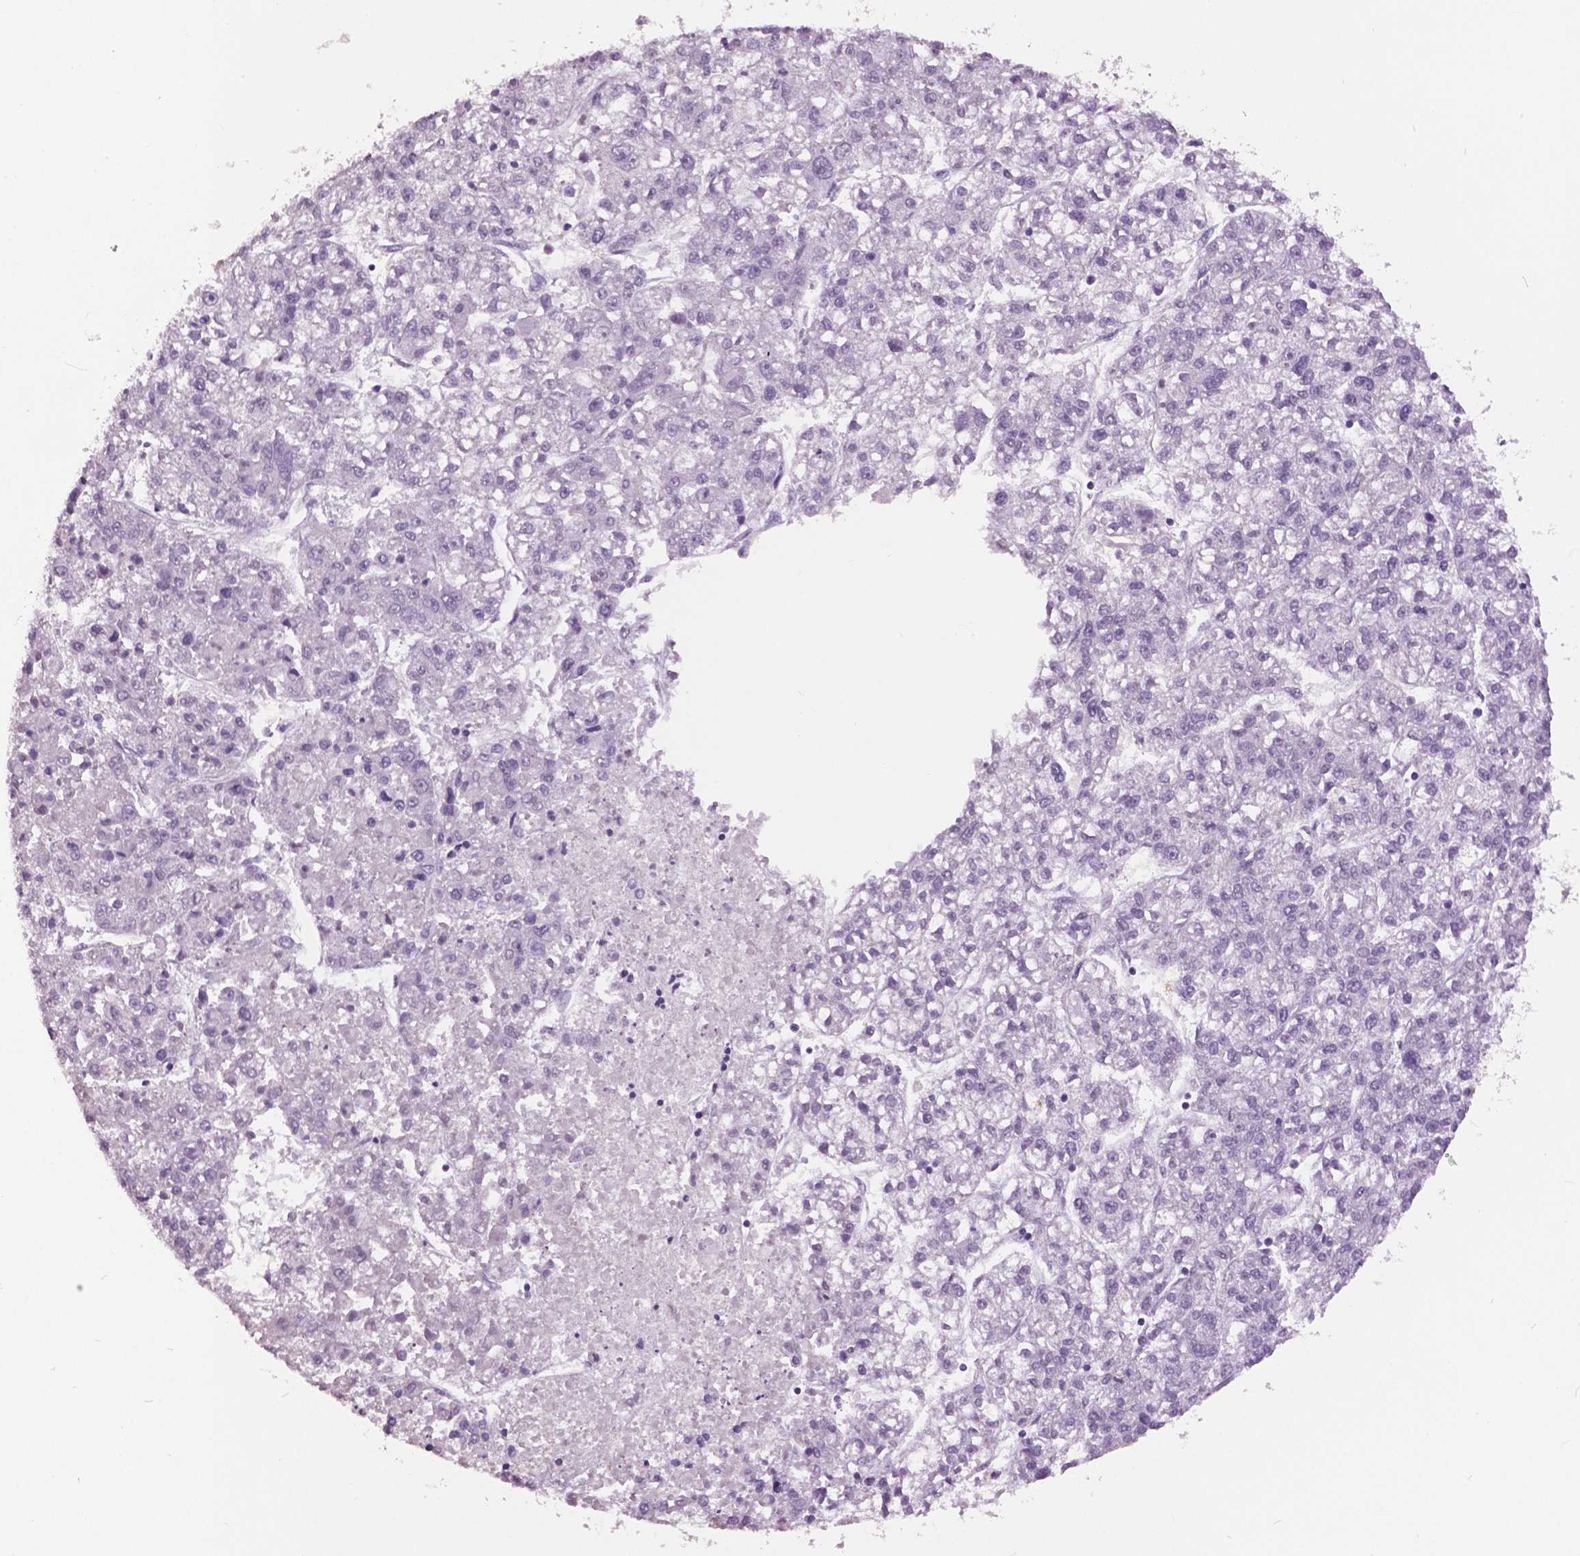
{"staining": {"intensity": "negative", "quantity": "none", "location": "none"}, "tissue": "liver cancer", "cell_type": "Tumor cells", "image_type": "cancer", "snomed": [{"axis": "morphology", "description": "Carcinoma, Hepatocellular, NOS"}, {"axis": "topography", "description": "Liver"}], "caption": "The photomicrograph shows no staining of tumor cells in liver hepatocellular carcinoma.", "gene": "GRIN2A", "patient": {"sex": "male", "age": 56}}